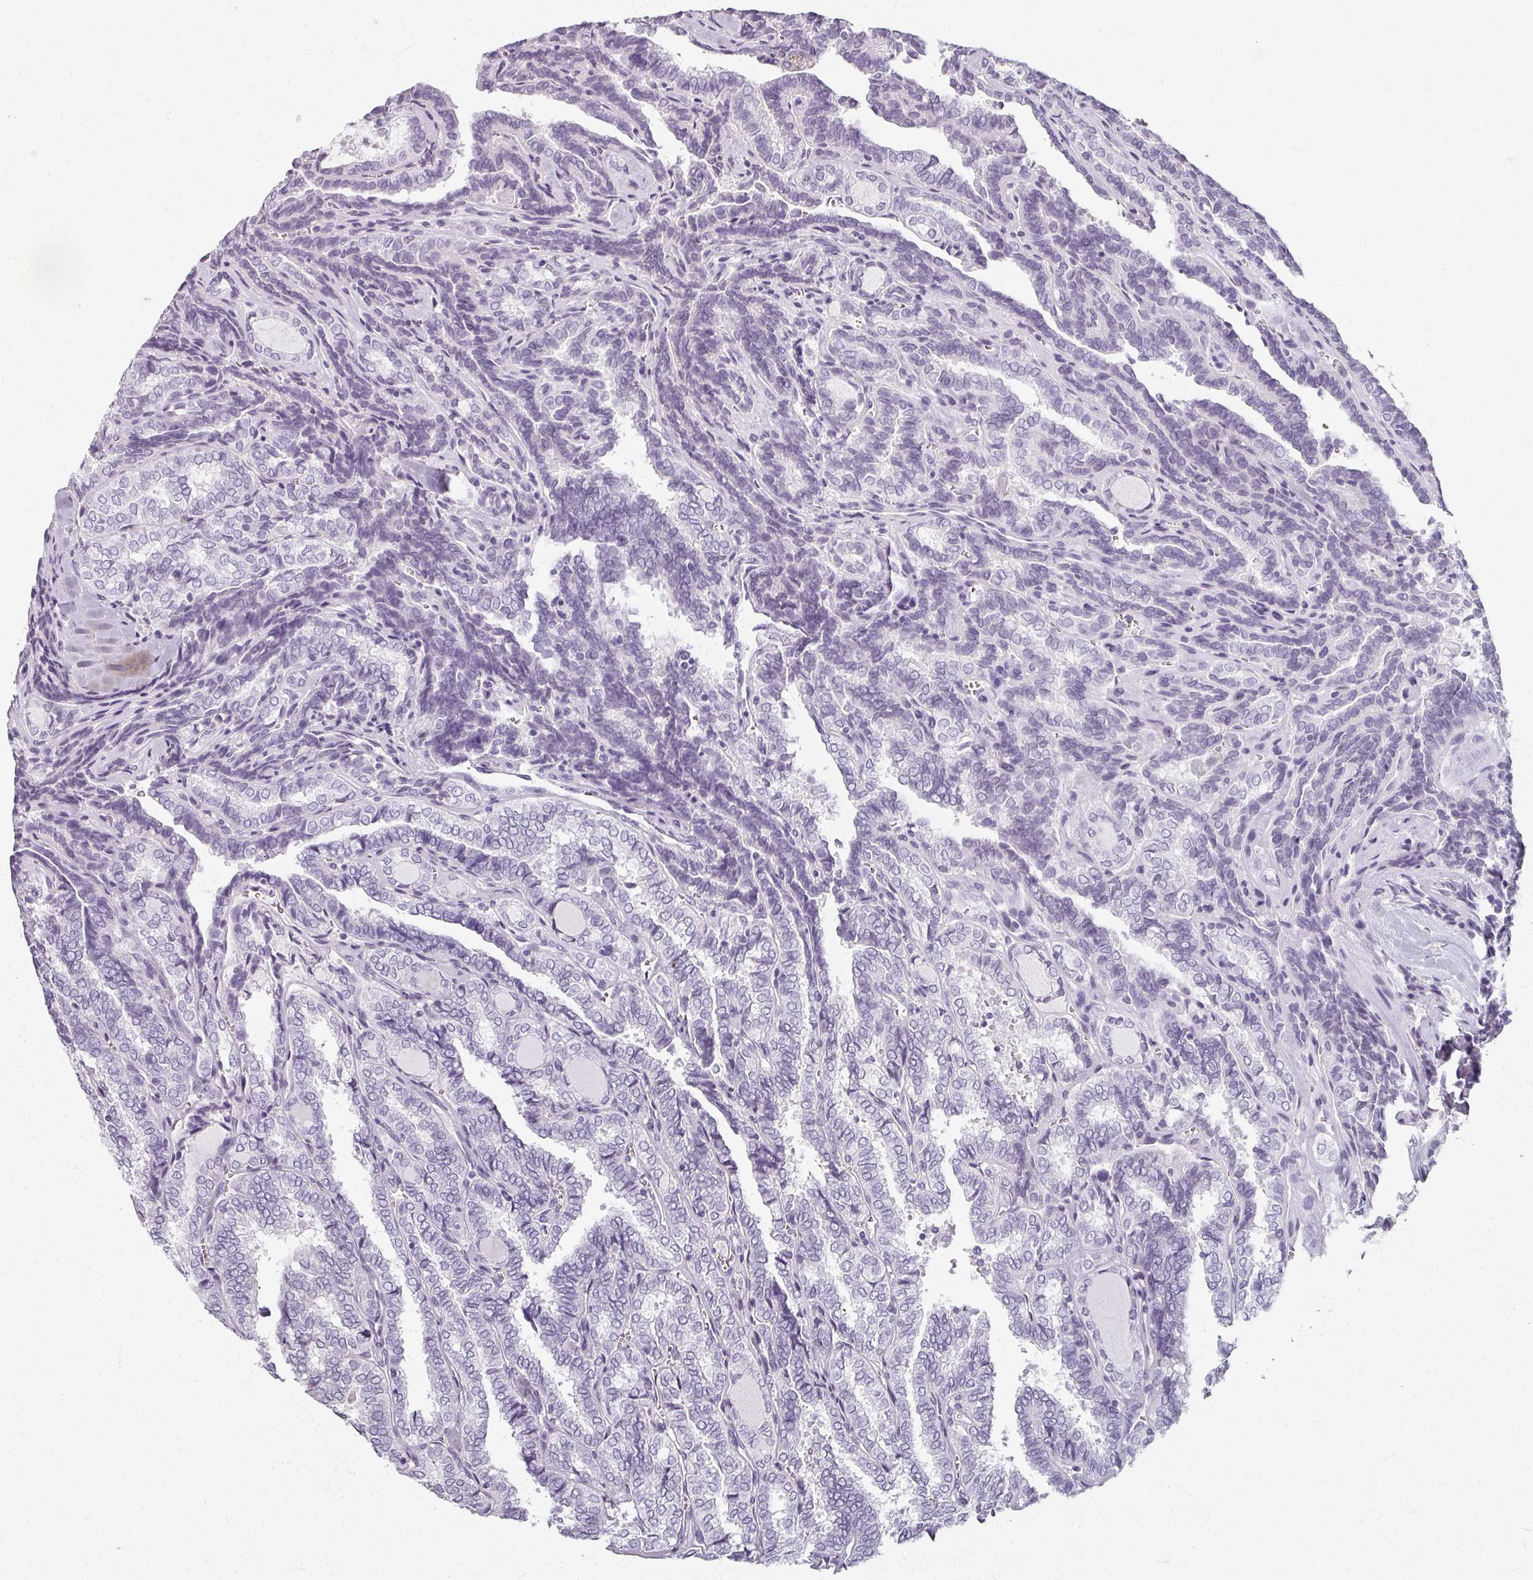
{"staining": {"intensity": "negative", "quantity": "none", "location": "none"}, "tissue": "thyroid cancer", "cell_type": "Tumor cells", "image_type": "cancer", "snomed": [{"axis": "morphology", "description": "Papillary adenocarcinoma, NOS"}, {"axis": "topography", "description": "Thyroid gland"}], "caption": "Immunohistochemistry histopathology image of neoplastic tissue: human thyroid cancer (papillary adenocarcinoma) stained with DAB displays no significant protein expression in tumor cells. (Immunohistochemistry, brightfield microscopy, high magnification).", "gene": "REG3G", "patient": {"sex": "female", "age": 30}}